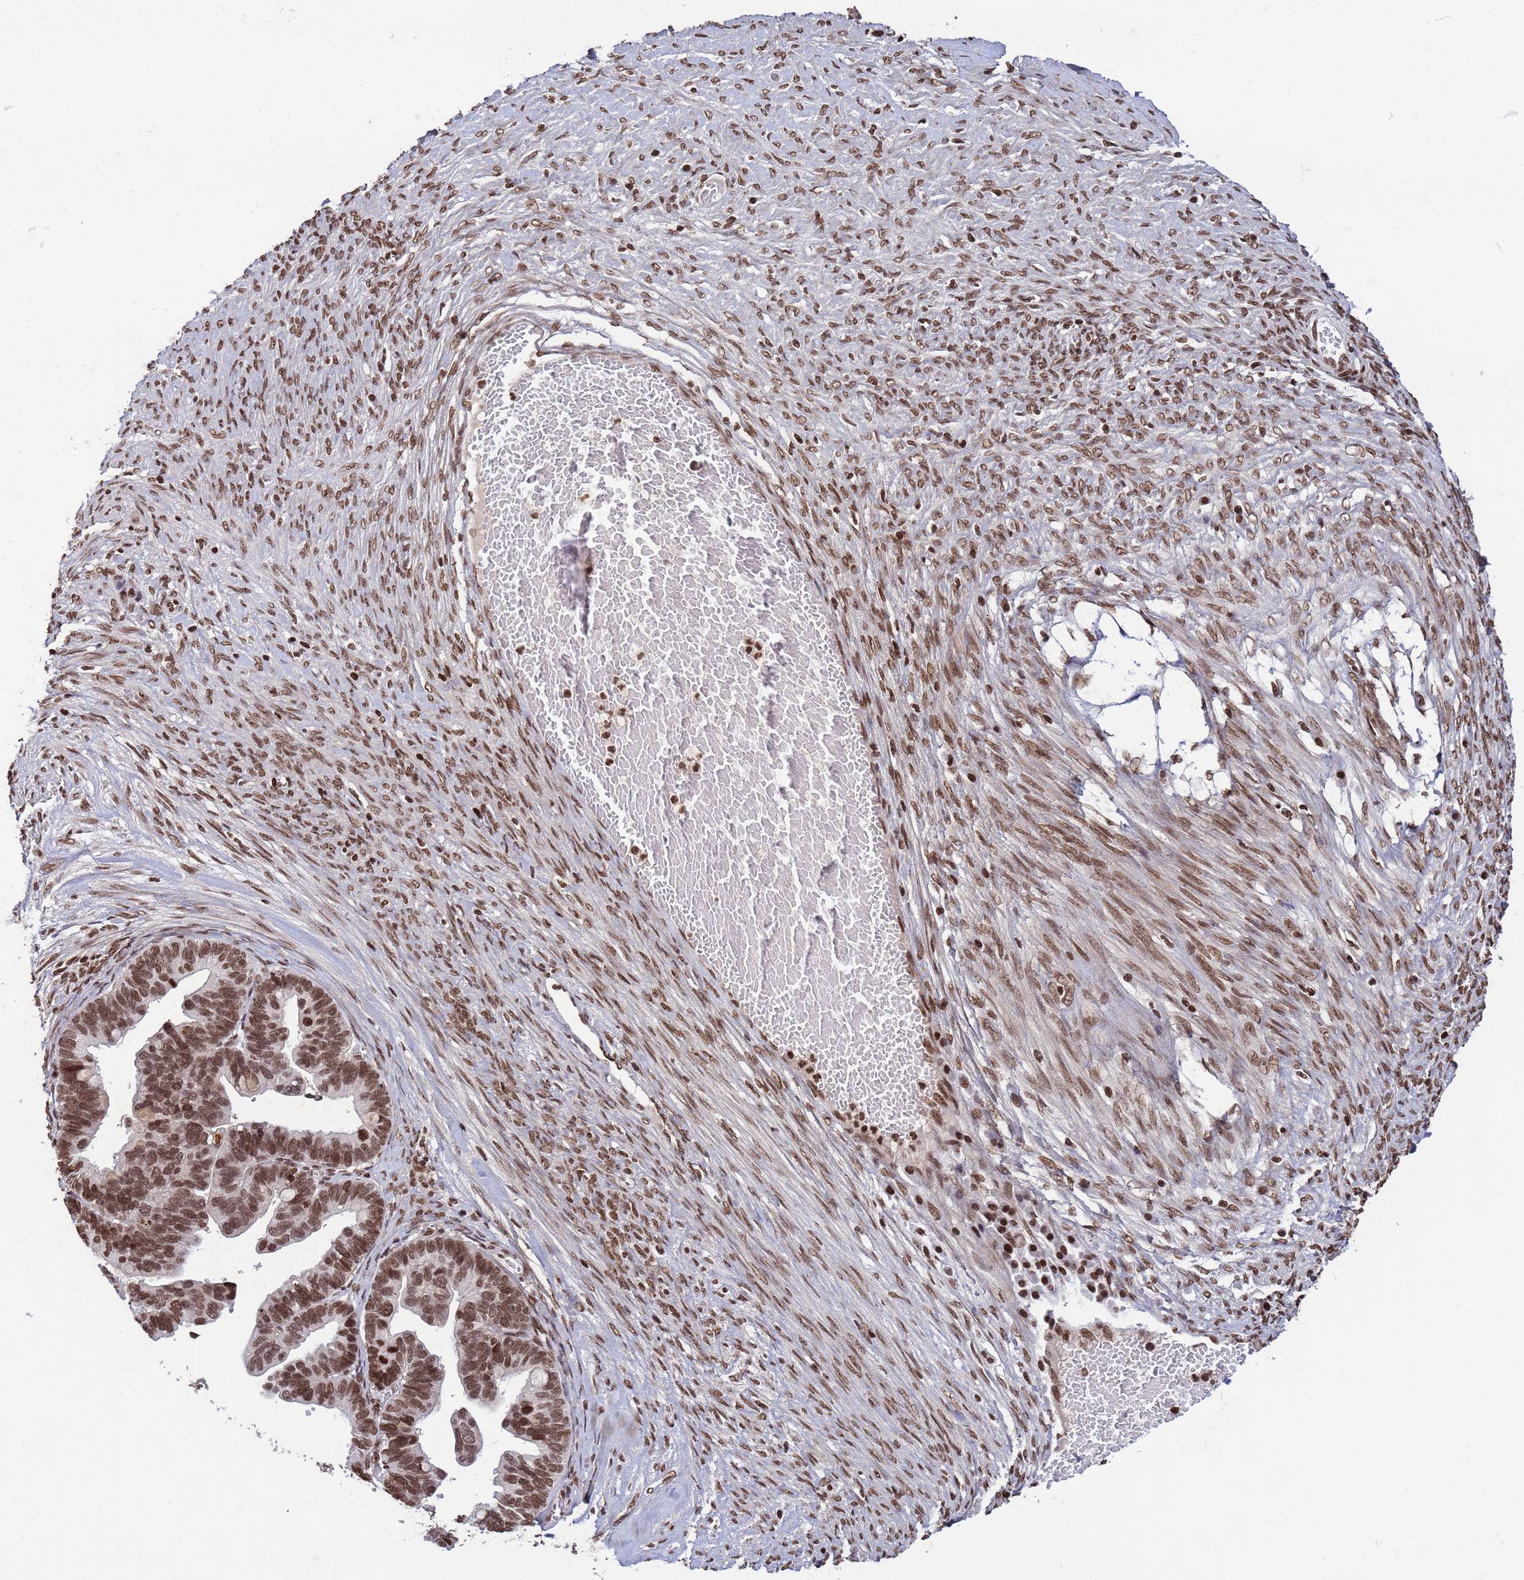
{"staining": {"intensity": "moderate", "quantity": ">75%", "location": "nuclear"}, "tissue": "ovarian cancer", "cell_type": "Tumor cells", "image_type": "cancer", "snomed": [{"axis": "morphology", "description": "Cystadenocarcinoma, serous, NOS"}, {"axis": "topography", "description": "Ovary"}], "caption": "Ovarian cancer (serous cystadenocarcinoma) tissue displays moderate nuclear expression in about >75% of tumor cells", "gene": "H3-3B", "patient": {"sex": "female", "age": 56}}